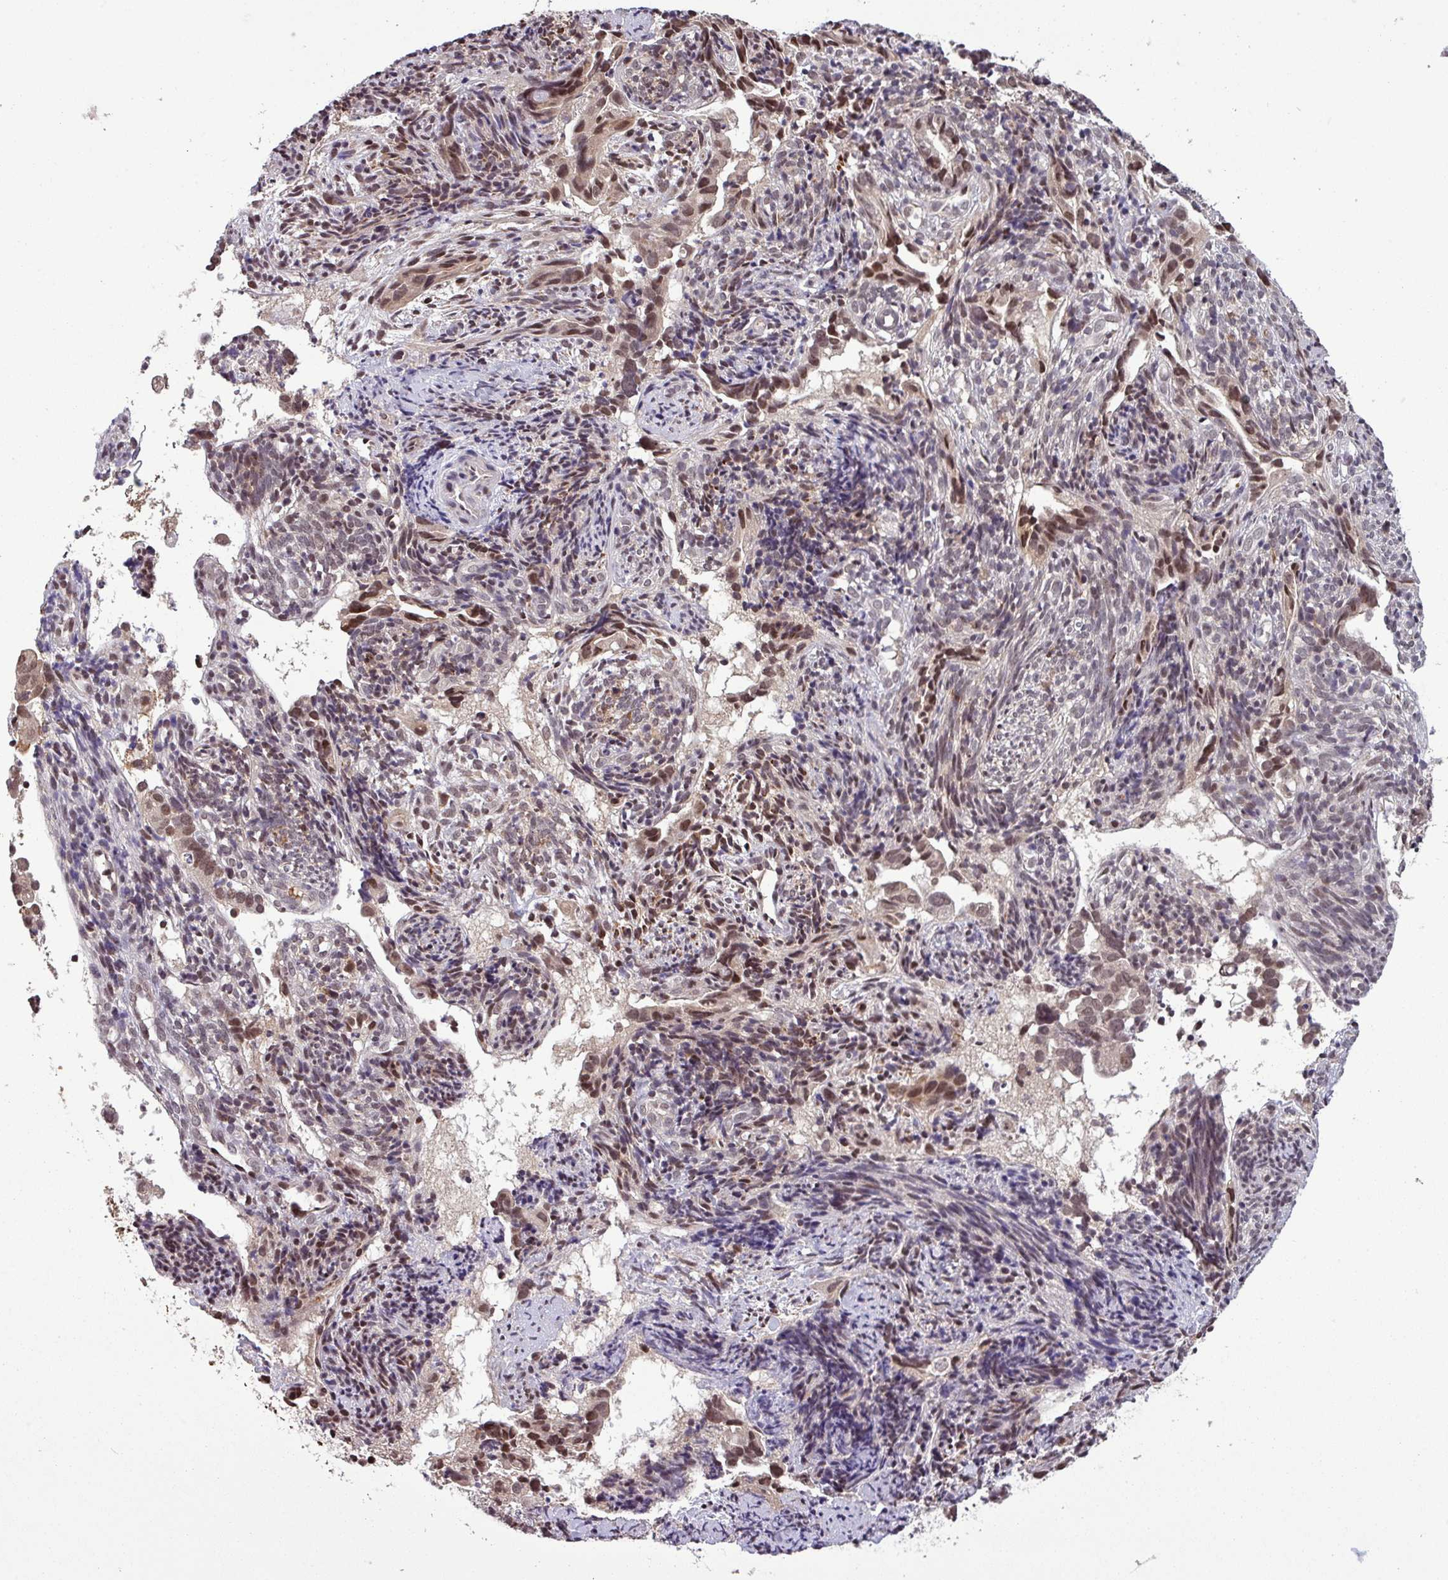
{"staining": {"intensity": "moderate", "quantity": ">75%", "location": "nuclear"}, "tissue": "endometrial cancer", "cell_type": "Tumor cells", "image_type": "cancer", "snomed": [{"axis": "morphology", "description": "Adenocarcinoma, NOS"}, {"axis": "topography", "description": "Endometrium"}], "caption": "Immunohistochemistry (IHC) of human endometrial cancer (adenocarcinoma) reveals medium levels of moderate nuclear positivity in about >75% of tumor cells. The staining was performed using DAB to visualize the protein expression in brown, while the nuclei were stained in blue with hematoxylin (Magnification: 20x).", "gene": "NOB1", "patient": {"sex": "female", "age": 57}}